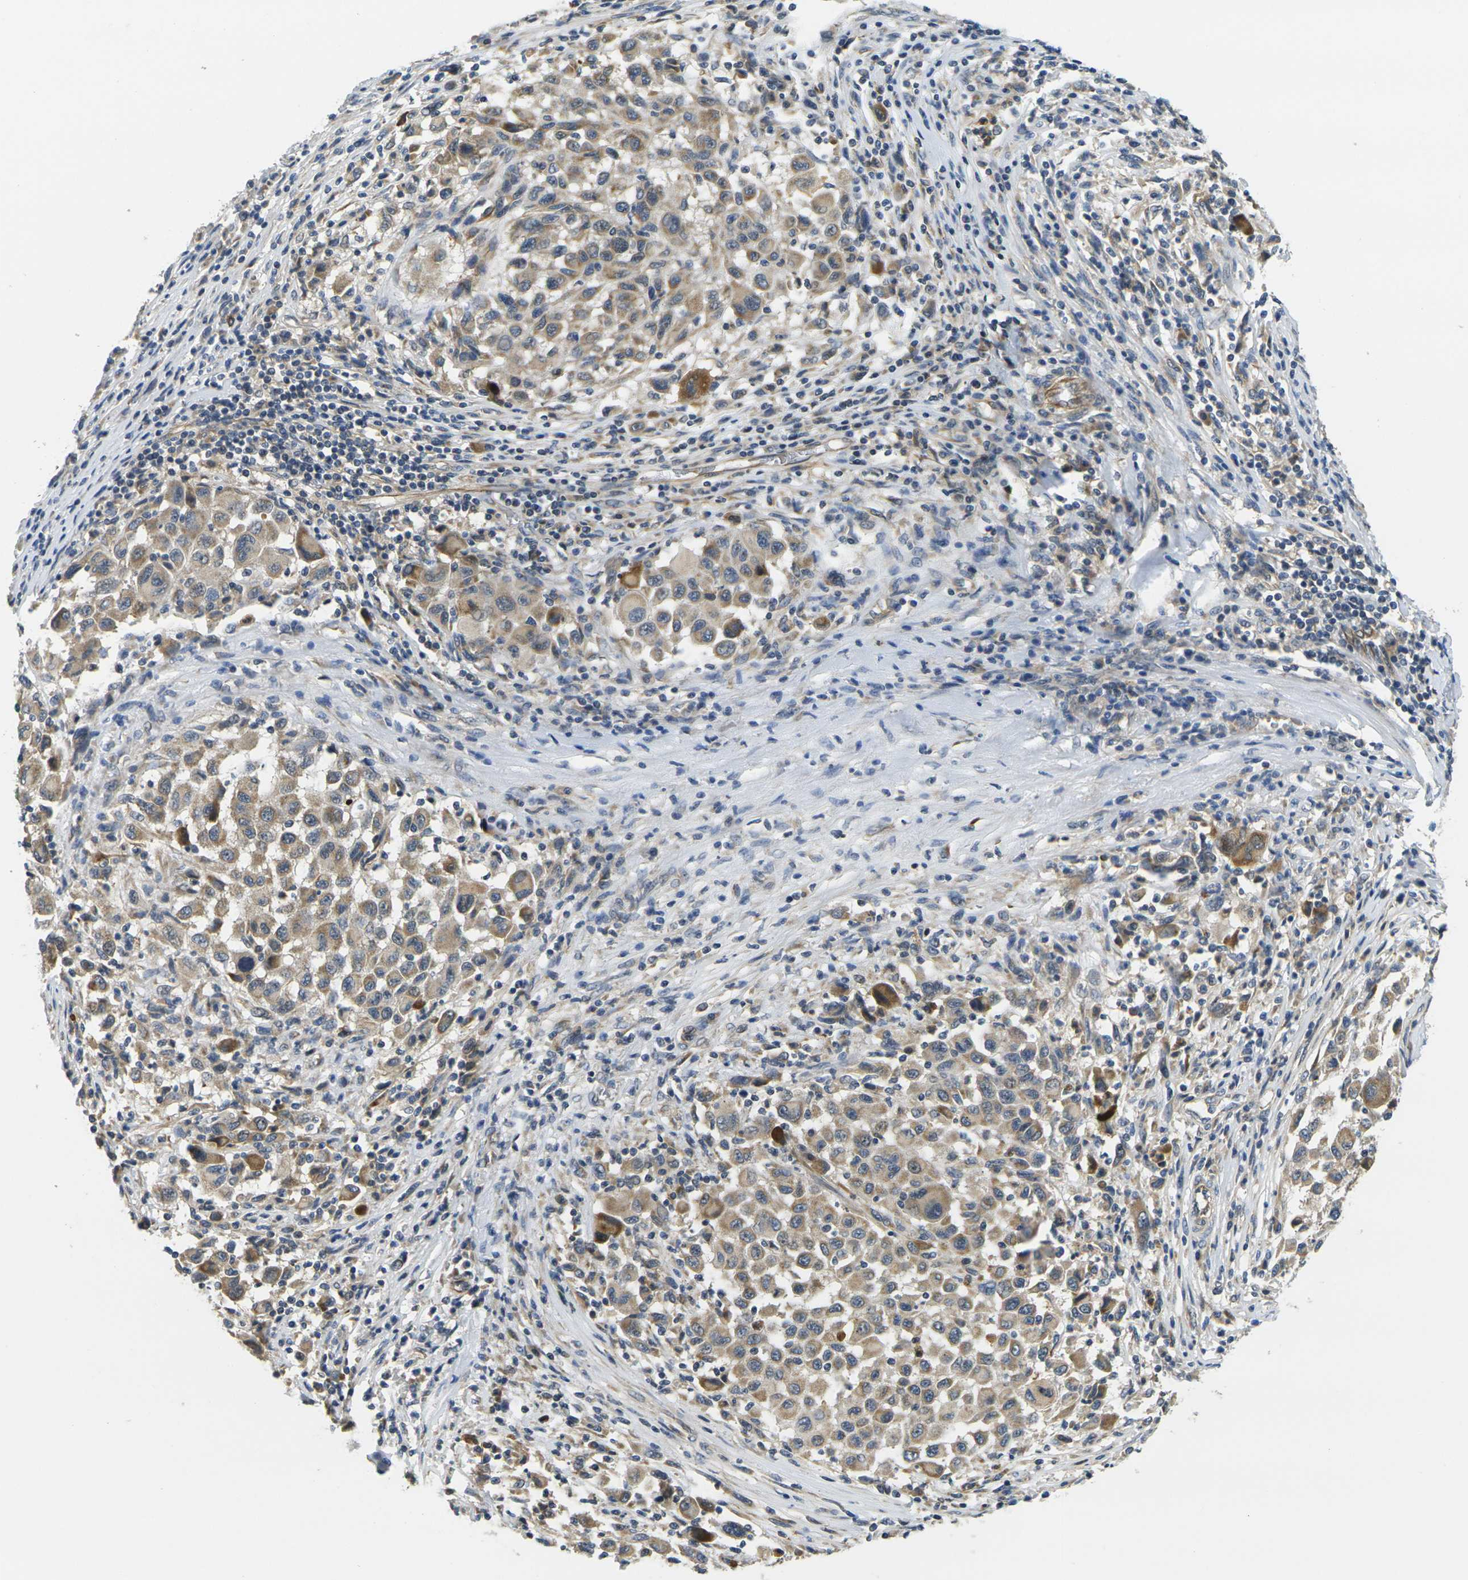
{"staining": {"intensity": "moderate", "quantity": ">75%", "location": "cytoplasmic/membranous"}, "tissue": "melanoma", "cell_type": "Tumor cells", "image_type": "cancer", "snomed": [{"axis": "morphology", "description": "Malignant melanoma, Metastatic site"}, {"axis": "topography", "description": "Lymph node"}], "caption": "A micrograph of melanoma stained for a protein displays moderate cytoplasmic/membranous brown staining in tumor cells. The protein of interest is stained brown, and the nuclei are stained in blue (DAB IHC with brightfield microscopy, high magnification).", "gene": "MINAR2", "patient": {"sex": "male", "age": 61}}